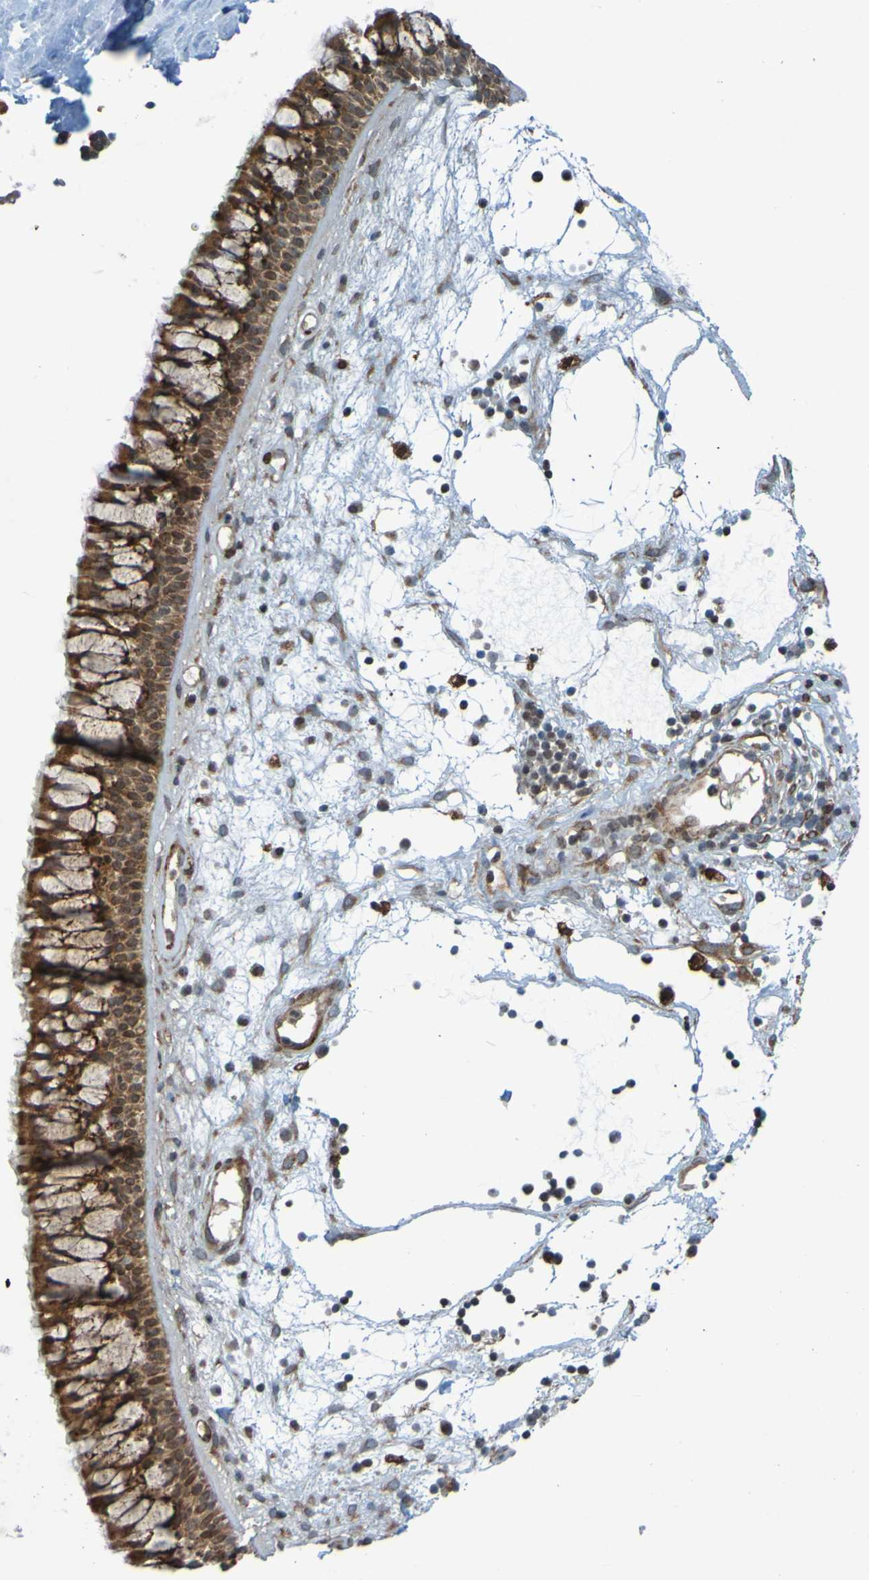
{"staining": {"intensity": "moderate", "quantity": ">75%", "location": "cytoplasmic/membranous"}, "tissue": "nasopharynx", "cell_type": "Respiratory epithelial cells", "image_type": "normal", "snomed": [{"axis": "morphology", "description": "Normal tissue, NOS"}, {"axis": "morphology", "description": "Inflammation, NOS"}, {"axis": "topography", "description": "Nasopharynx"}], "caption": "The photomicrograph demonstrates a brown stain indicating the presence of a protein in the cytoplasmic/membranous of respiratory epithelial cells in nasopharynx.", "gene": "GUCY1A1", "patient": {"sex": "male", "age": 48}}